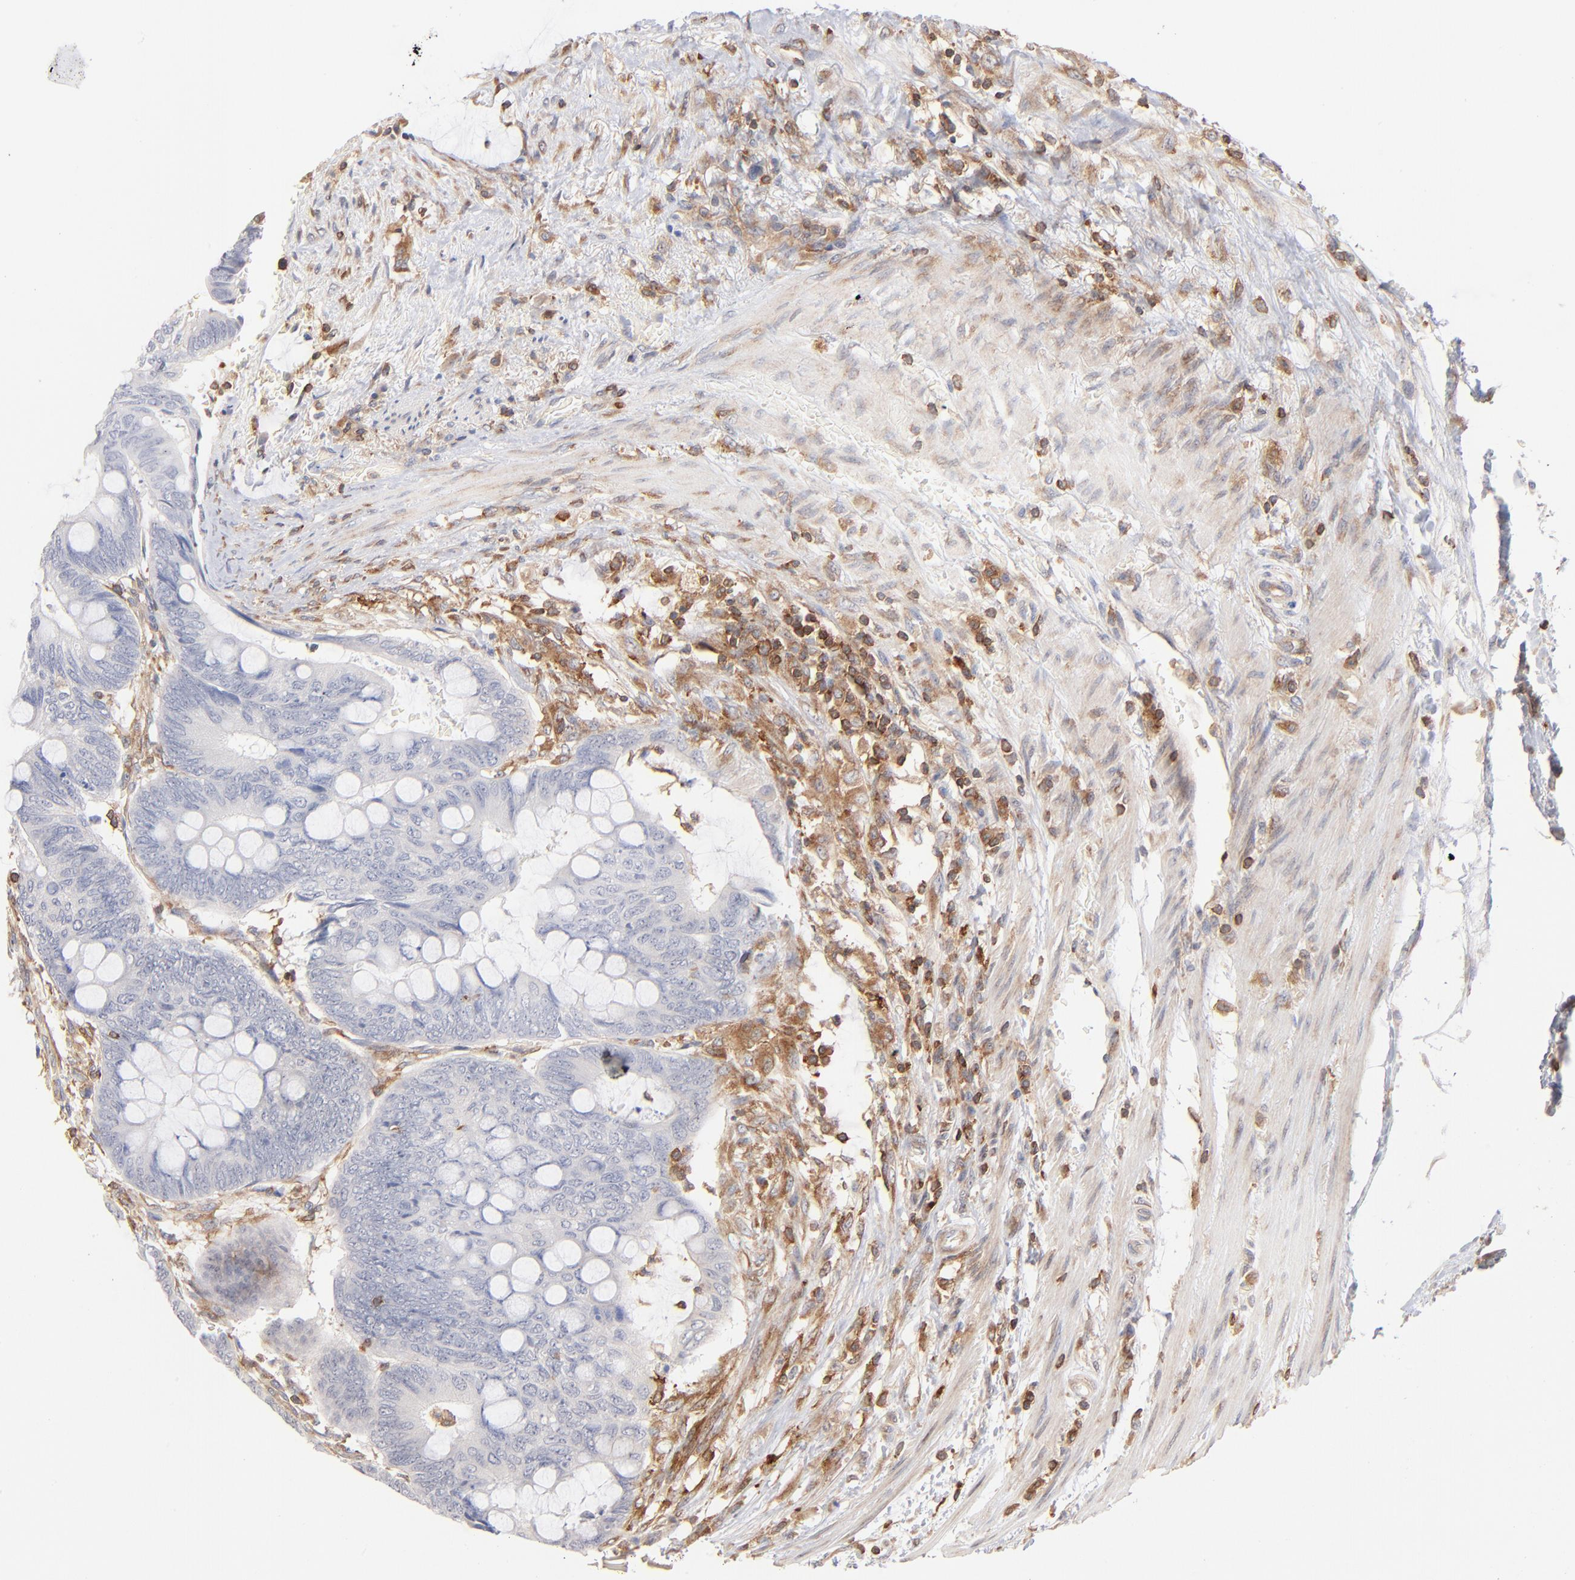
{"staining": {"intensity": "negative", "quantity": "none", "location": "none"}, "tissue": "colorectal cancer", "cell_type": "Tumor cells", "image_type": "cancer", "snomed": [{"axis": "morphology", "description": "Normal tissue, NOS"}, {"axis": "morphology", "description": "Adenocarcinoma, NOS"}, {"axis": "topography", "description": "Rectum"}], "caption": "Colorectal cancer was stained to show a protein in brown. There is no significant positivity in tumor cells.", "gene": "WIPF1", "patient": {"sex": "male", "age": 92}}